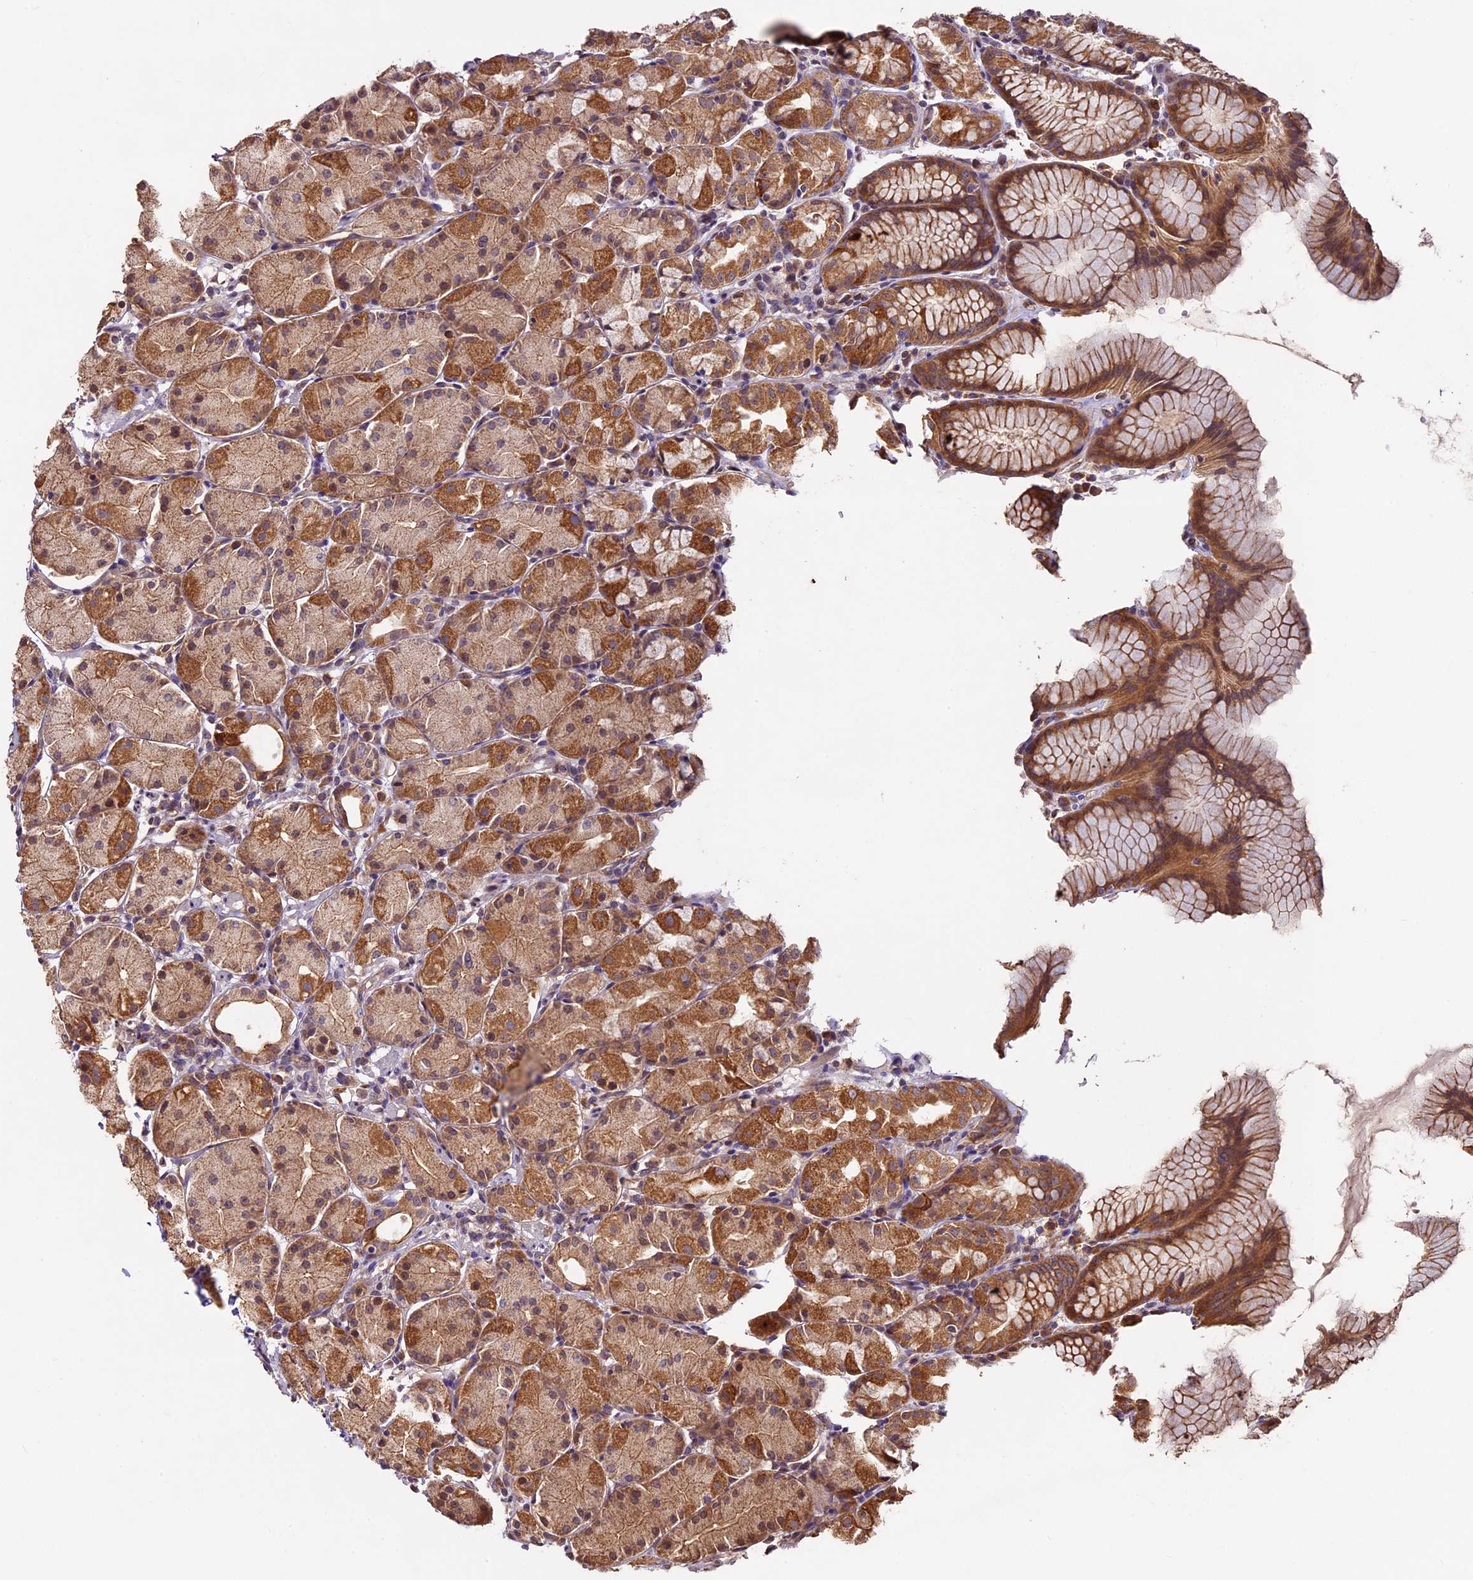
{"staining": {"intensity": "moderate", "quantity": ">75%", "location": "cytoplasmic/membranous"}, "tissue": "stomach", "cell_type": "Glandular cells", "image_type": "normal", "snomed": [{"axis": "morphology", "description": "Normal tissue, NOS"}, {"axis": "topography", "description": "Stomach, upper"}], "caption": "Protein expression analysis of benign stomach demonstrates moderate cytoplasmic/membranous expression in approximately >75% of glandular cells. The protein is stained brown, and the nuclei are stained in blue (DAB IHC with brightfield microscopy, high magnification).", "gene": "BCAS4", "patient": {"sex": "male", "age": 47}}